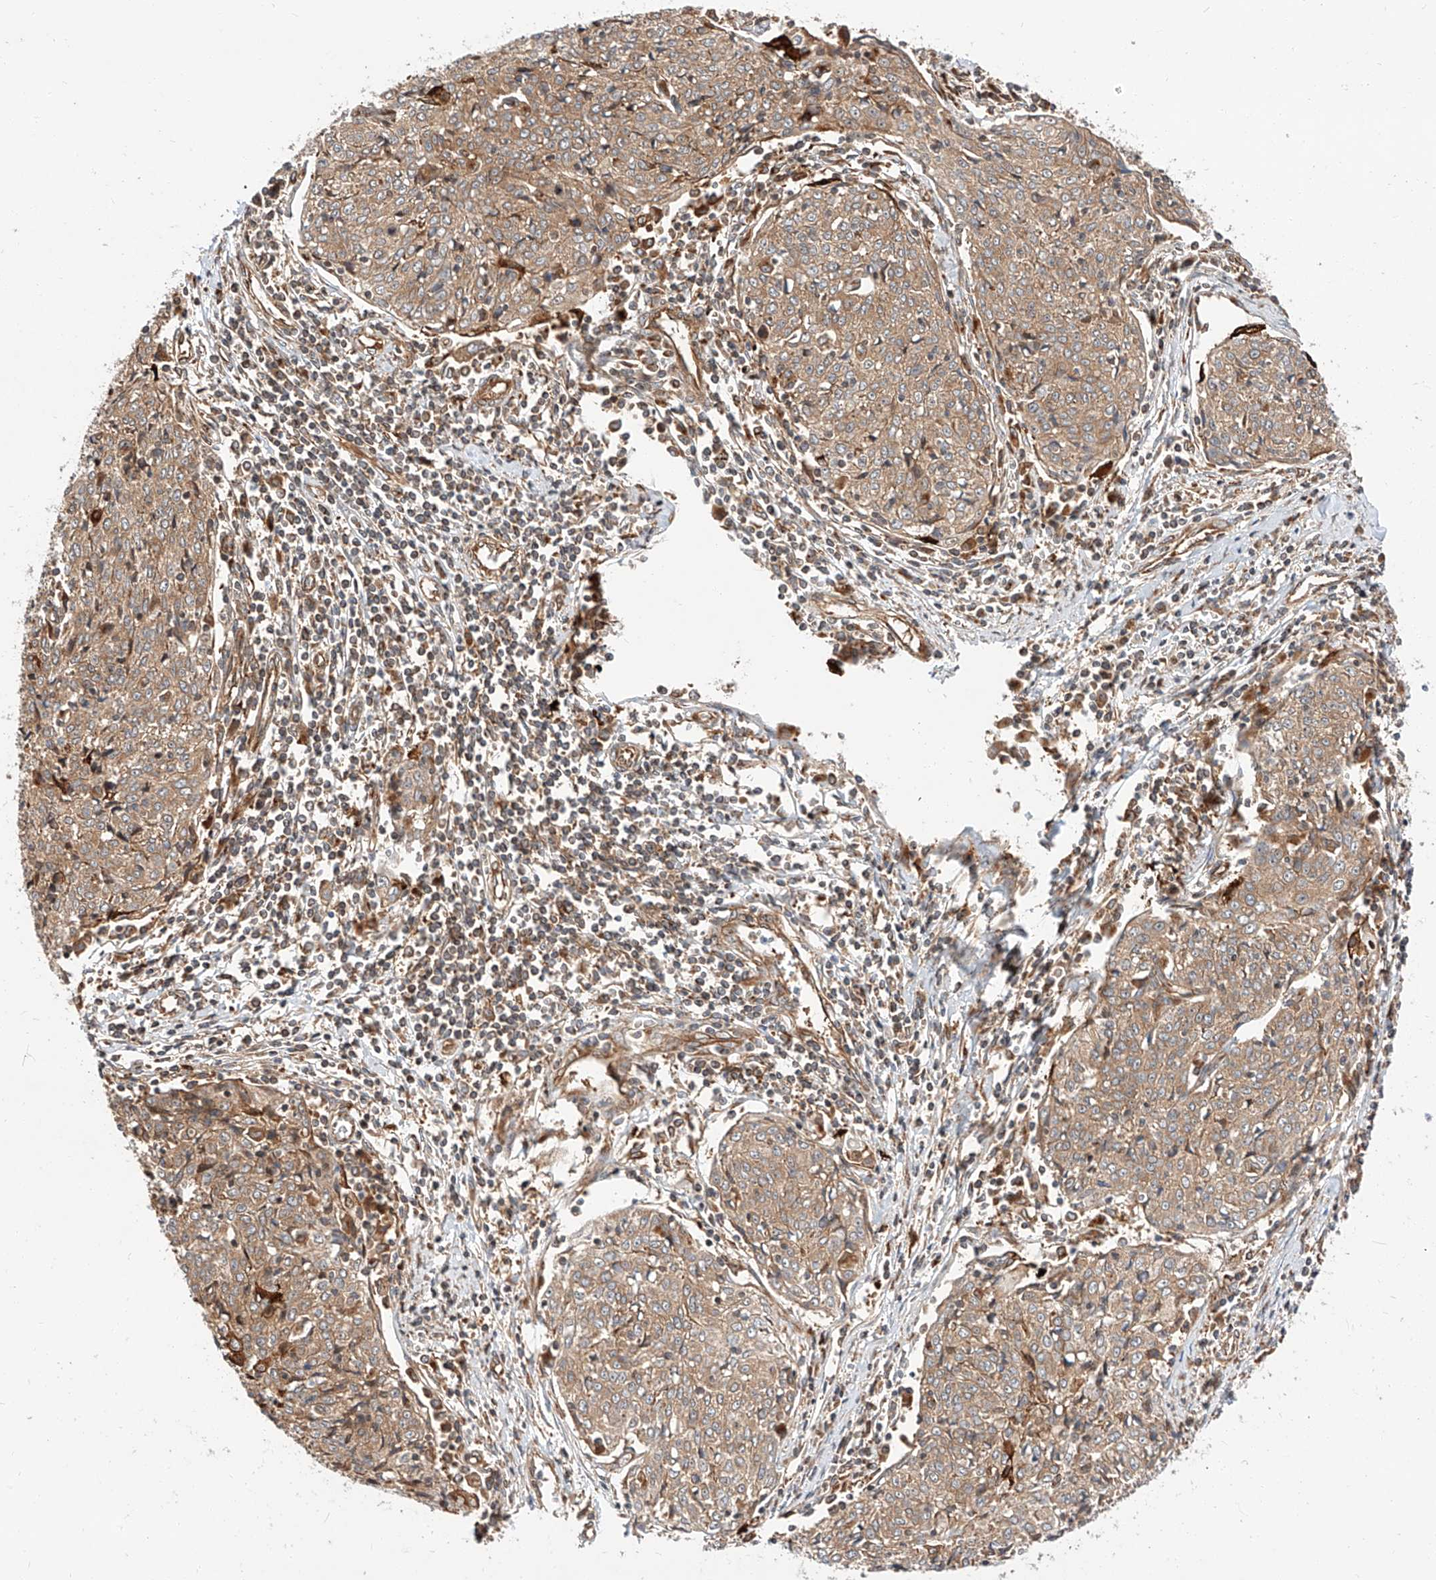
{"staining": {"intensity": "moderate", "quantity": ">75%", "location": "cytoplasmic/membranous"}, "tissue": "cervical cancer", "cell_type": "Tumor cells", "image_type": "cancer", "snomed": [{"axis": "morphology", "description": "Squamous cell carcinoma, NOS"}, {"axis": "topography", "description": "Cervix"}], "caption": "Human cervical cancer (squamous cell carcinoma) stained with a brown dye demonstrates moderate cytoplasmic/membranous positive positivity in approximately >75% of tumor cells.", "gene": "ISCA2", "patient": {"sex": "female", "age": 48}}